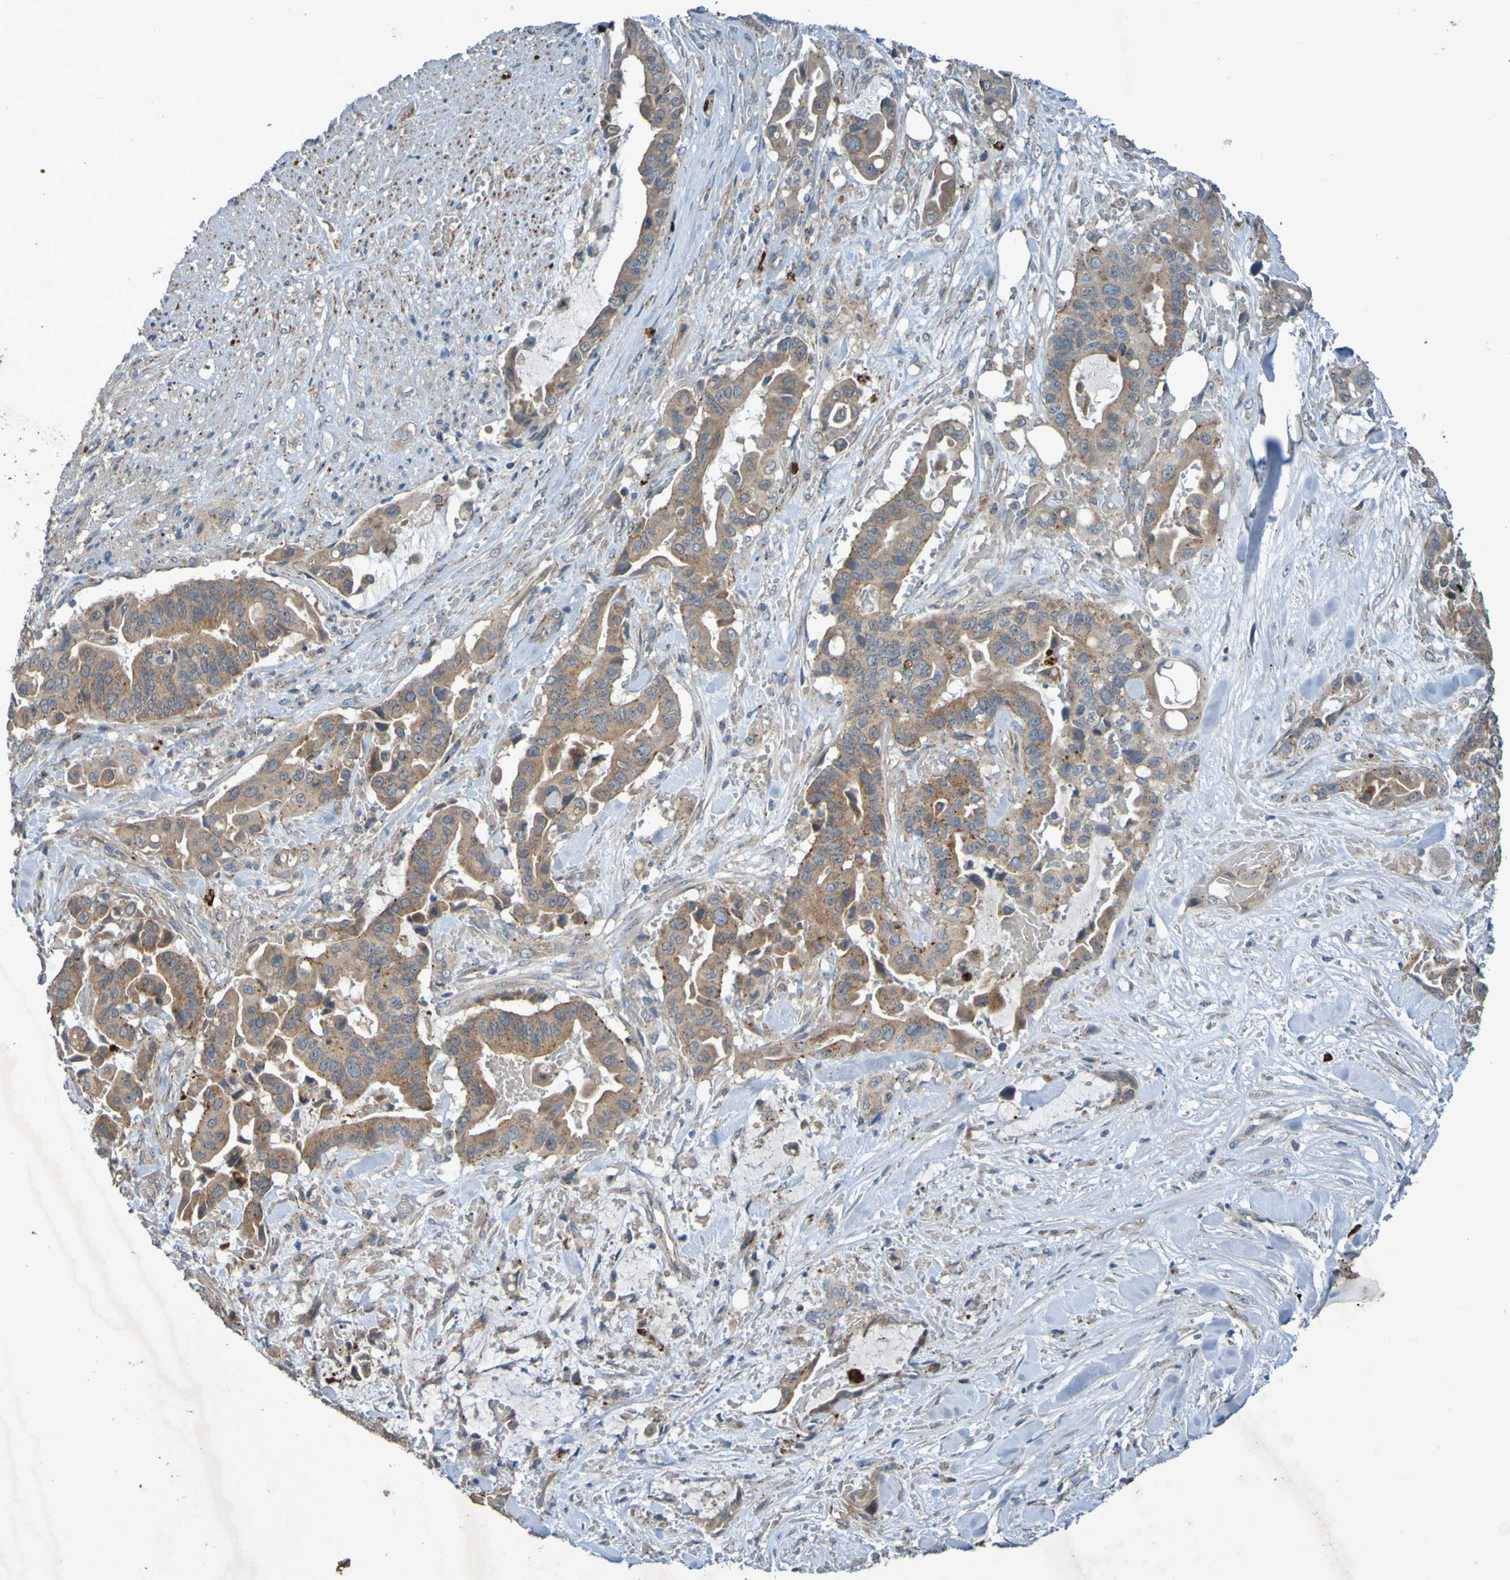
{"staining": {"intensity": "weak", "quantity": ">75%", "location": "cytoplasmic/membranous"}, "tissue": "liver cancer", "cell_type": "Tumor cells", "image_type": "cancer", "snomed": [{"axis": "morphology", "description": "Cholangiocarcinoma"}, {"axis": "topography", "description": "Liver"}], "caption": "An image of human liver cancer (cholangiocarcinoma) stained for a protein reveals weak cytoplasmic/membranous brown staining in tumor cells.", "gene": "ANGPT4", "patient": {"sex": "female", "age": 61}}